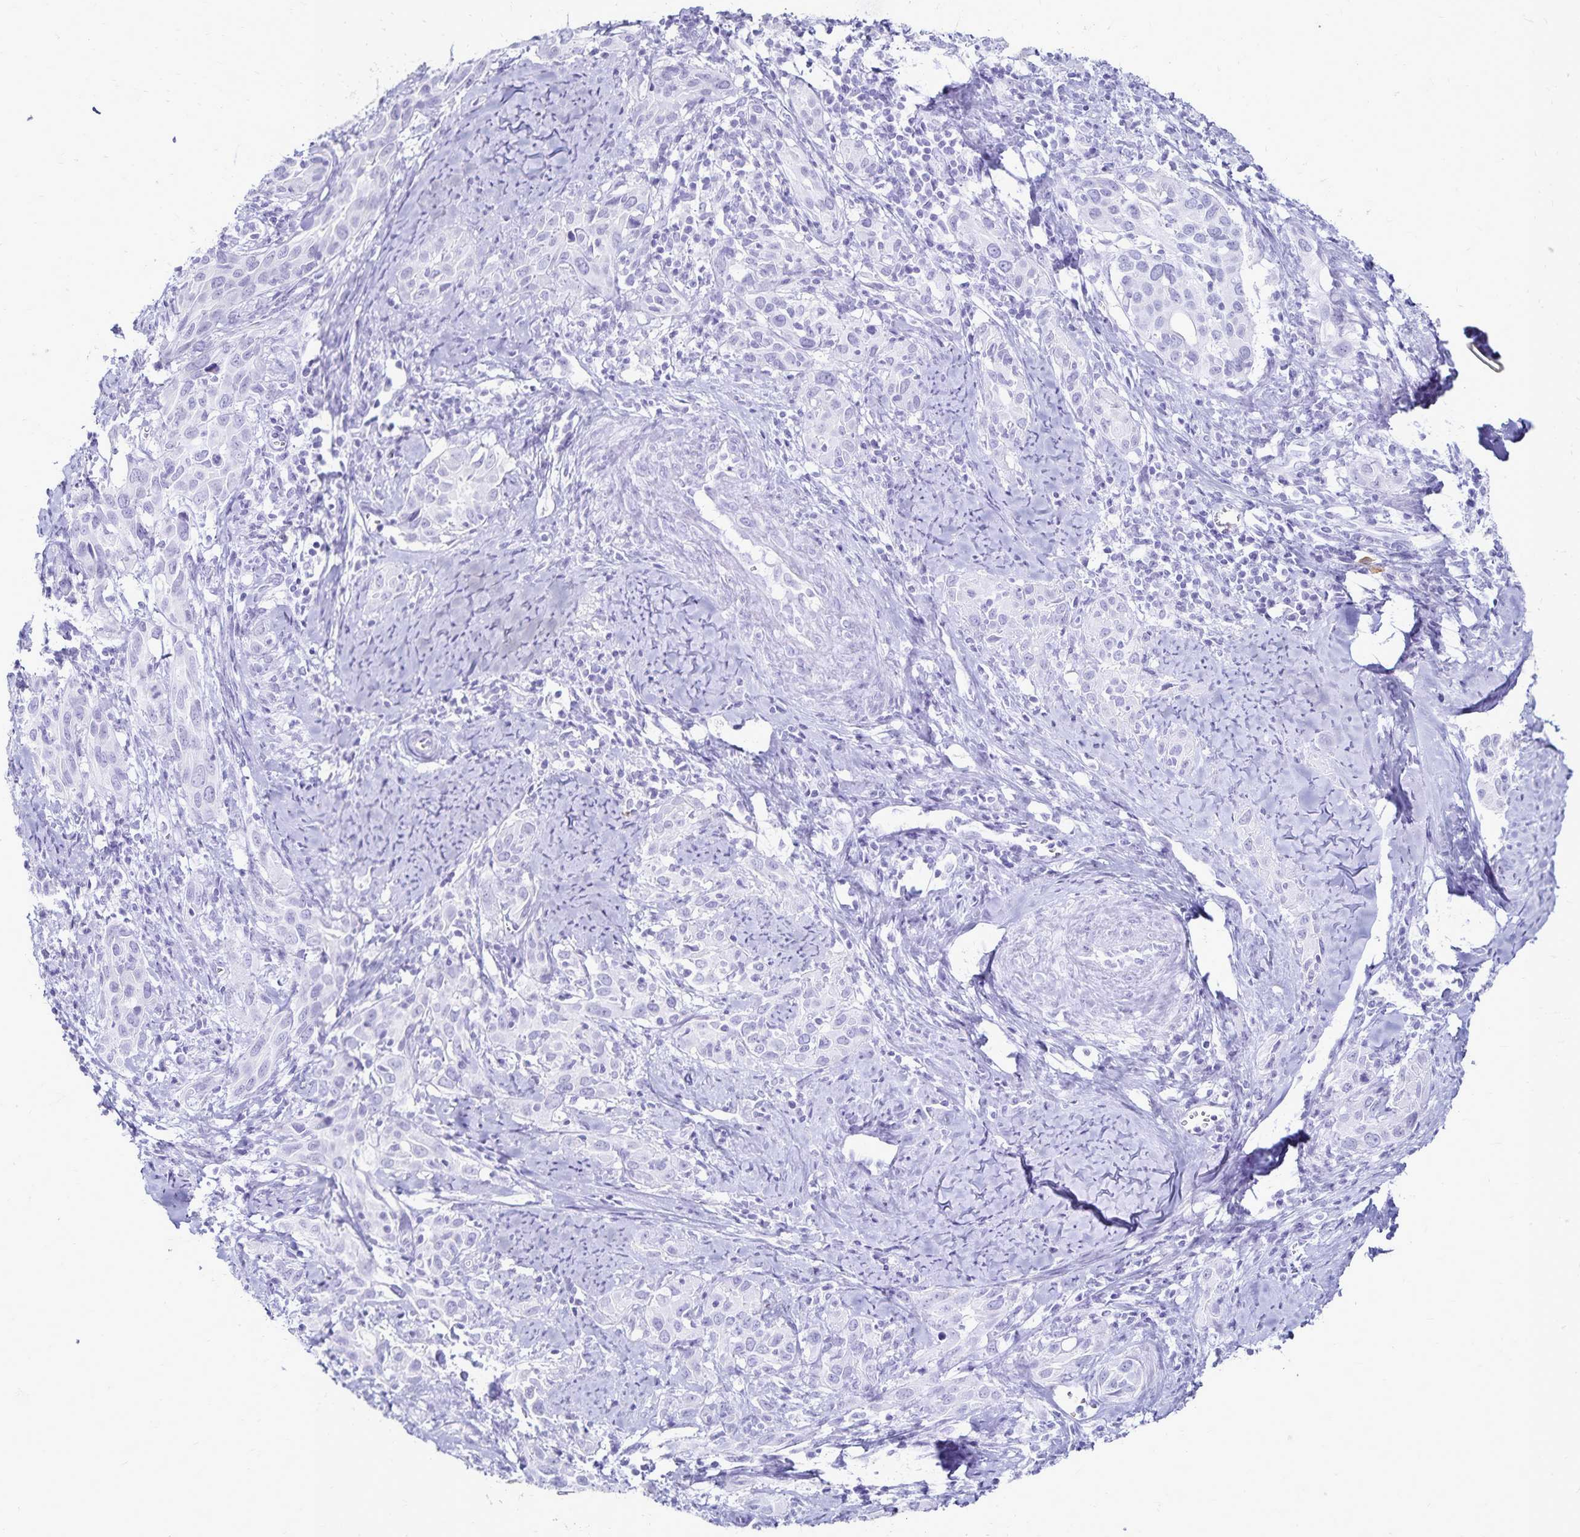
{"staining": {"intensity": "negative", "quantity": "none", "location": "none"}, "tissue": "cervical cancer", "cell_type": "Tumor cells", "image_type": "cancer", "snomed": [{"axis": "morphology", "description": "Squamous cell carcinoma, NOS"}, {"axis": "topography", "description": "Cervix"}], "caption": "DAB (3,3'-diaminobenzidine) immunohistochemical staining of human cervical cancer (squamous cell carcinoma) displays no significant expression in tumor cells. (Brightfield microscopy of DAB (3,3'-diaminobenzidine) IHC at high magnification).", "gene": "GIP", "patient": {"sex": "female", "age": 51}}